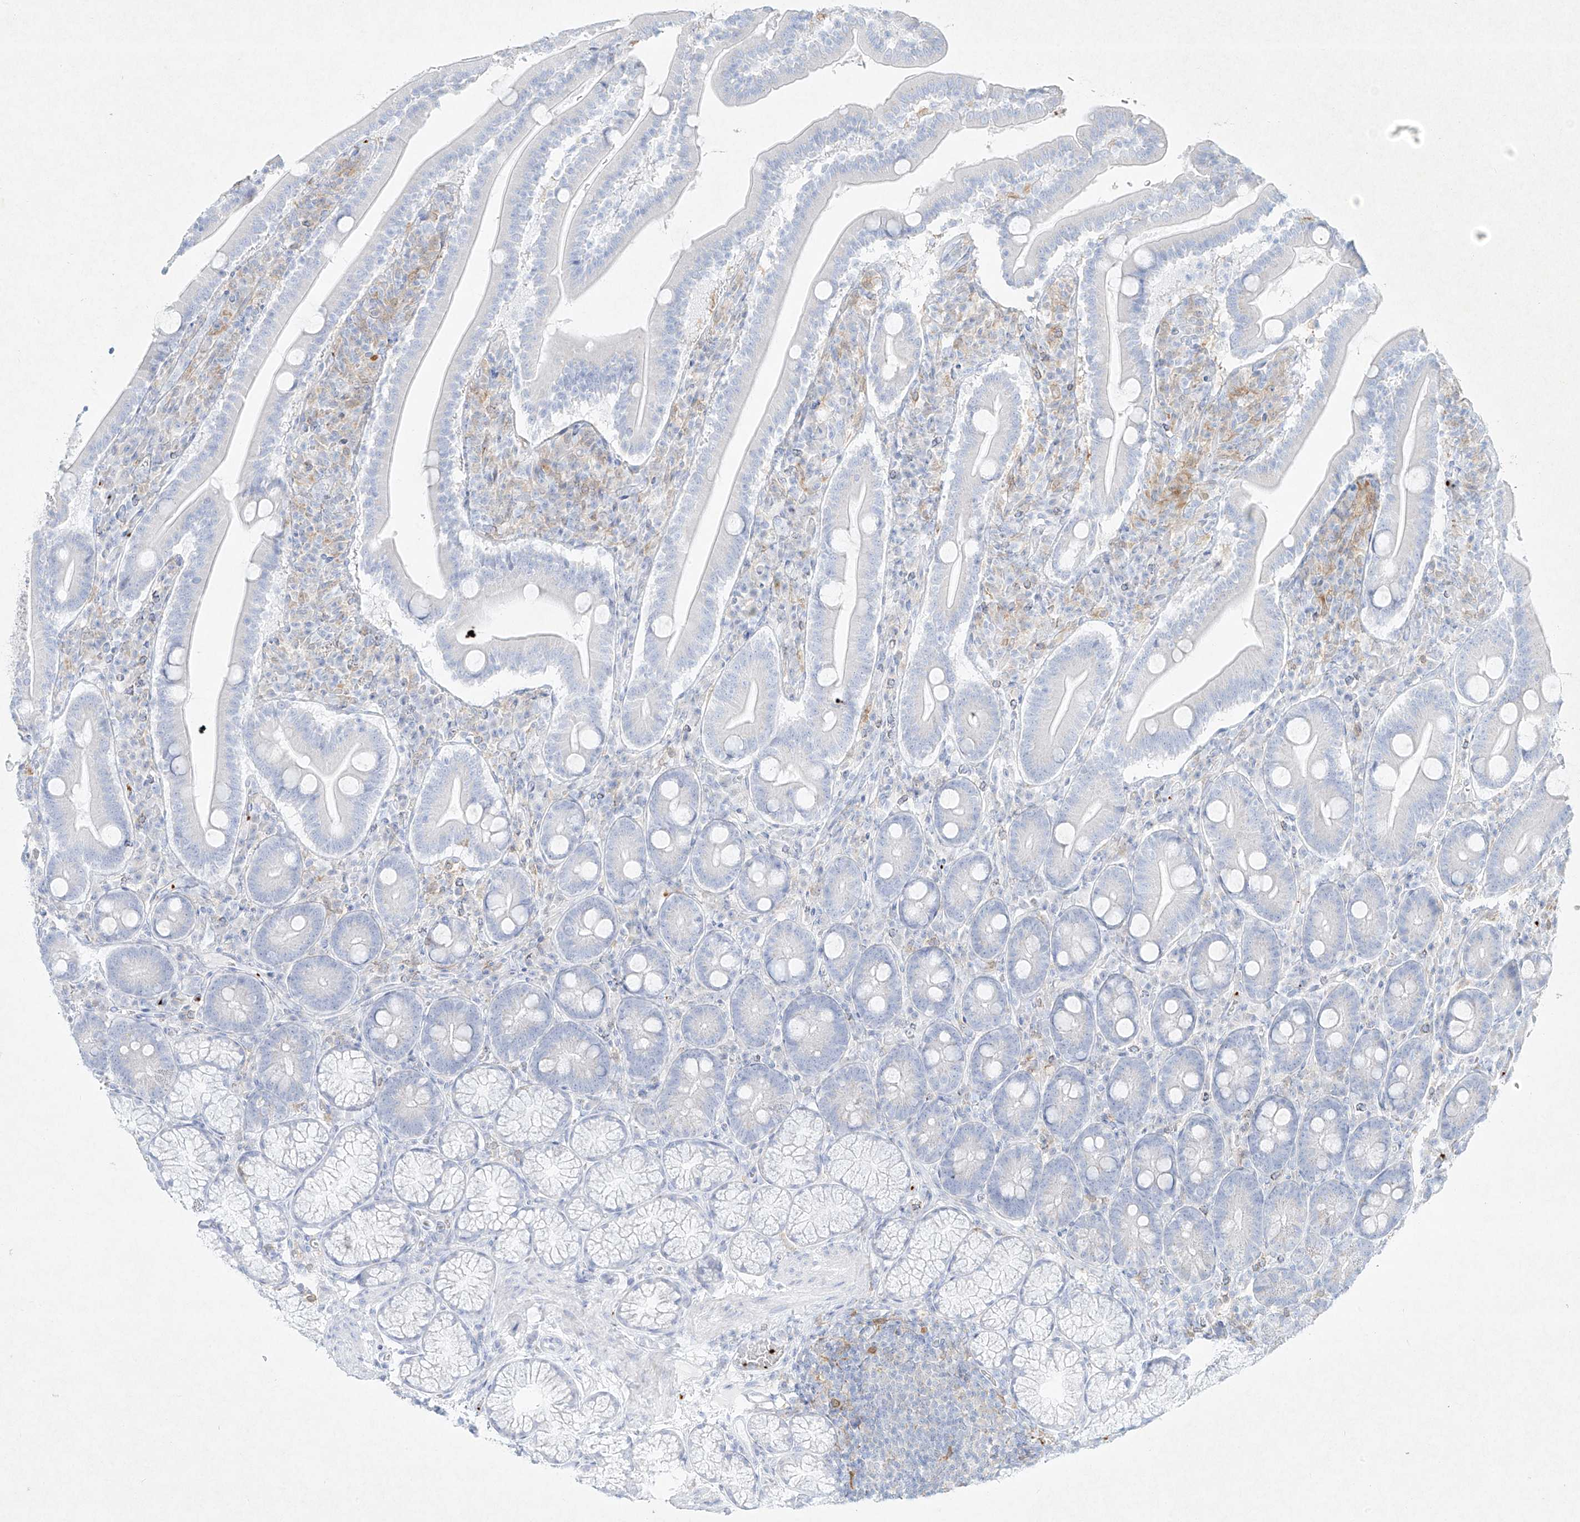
{"staining": {"intensity": "negative", "quantity": "none", "location": "none"}, "tissue": "duodenum", "cell_type": "Glandular cells", "image_type": "normal", "snomed": [{"axis": "morphology", "description": "Normal tissue, NOS"}, {"axis": "topography", "description": "Duodenum"}], "caption": "Immunohistochemical staining of normal human duodenum demonstrates no significant positivity in glandular cells. Brightfield microscopy of IHC stained with DAB (brown) and hematoxylin (blue), captured at high magnification.", "gene": "PLEK", "patient": {"sex": "male", "age": 35}}